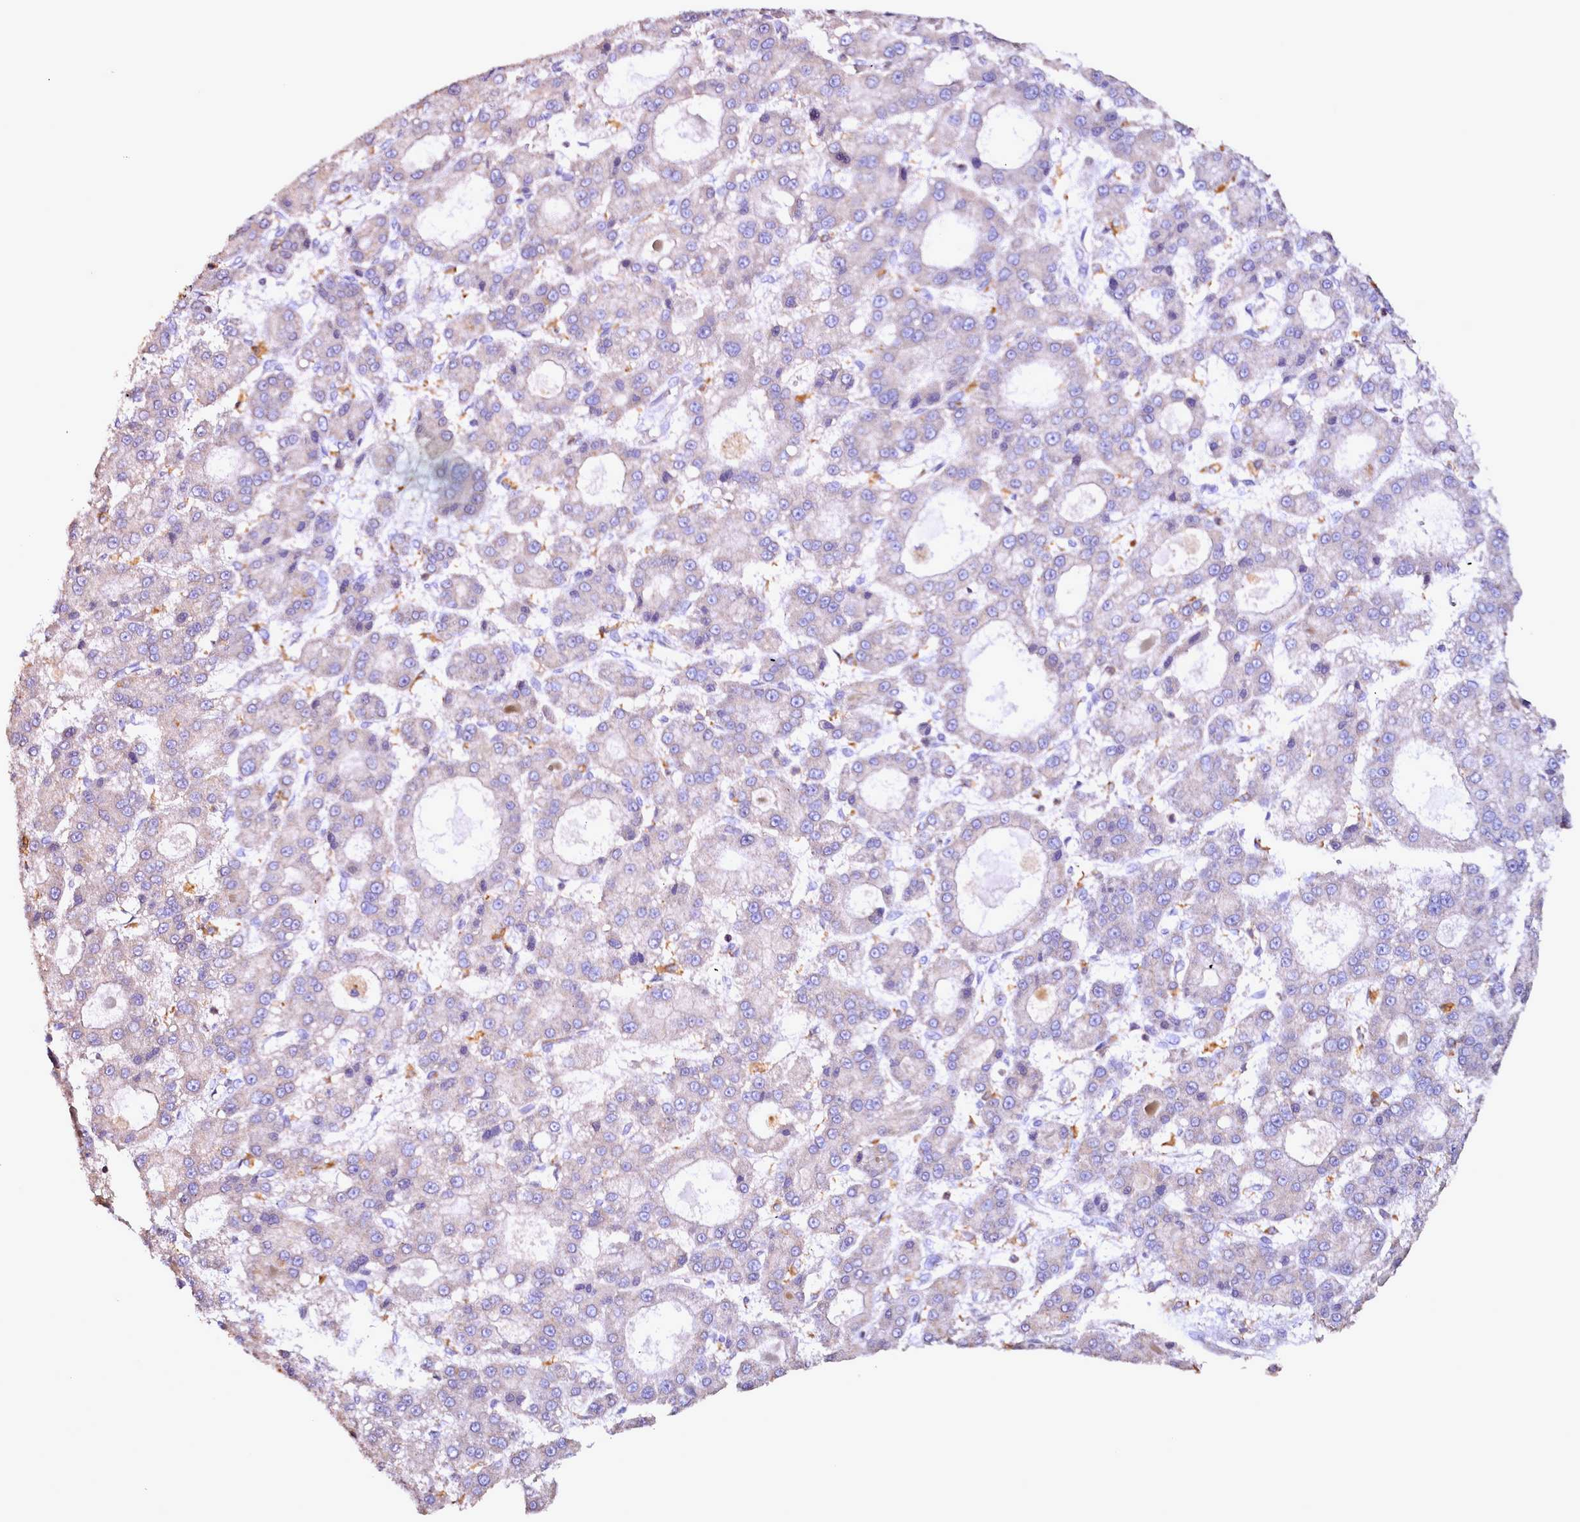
{"staining": {"intensity": "negative", "quantity": "none", "location": "none"}, "tissue": "liver cancer", "cell_type": "Tumor cells", "image_type": "cancer", "snomed": [{"axis": "morphology", "description": "Carcinoma, Hepatocellular, NOS"}, {"axis": "topography", "description": "Liver"}], "caption": "High magnification brightfield microscopy of hepatocellular carcinoma (liver) stained with DAB (brown) and counterstained with hematoxylin (blue): tumor cells show no significant positivity.", "gene": "NCKAP1L", "patient": {"sex": "male", "age": 70}}